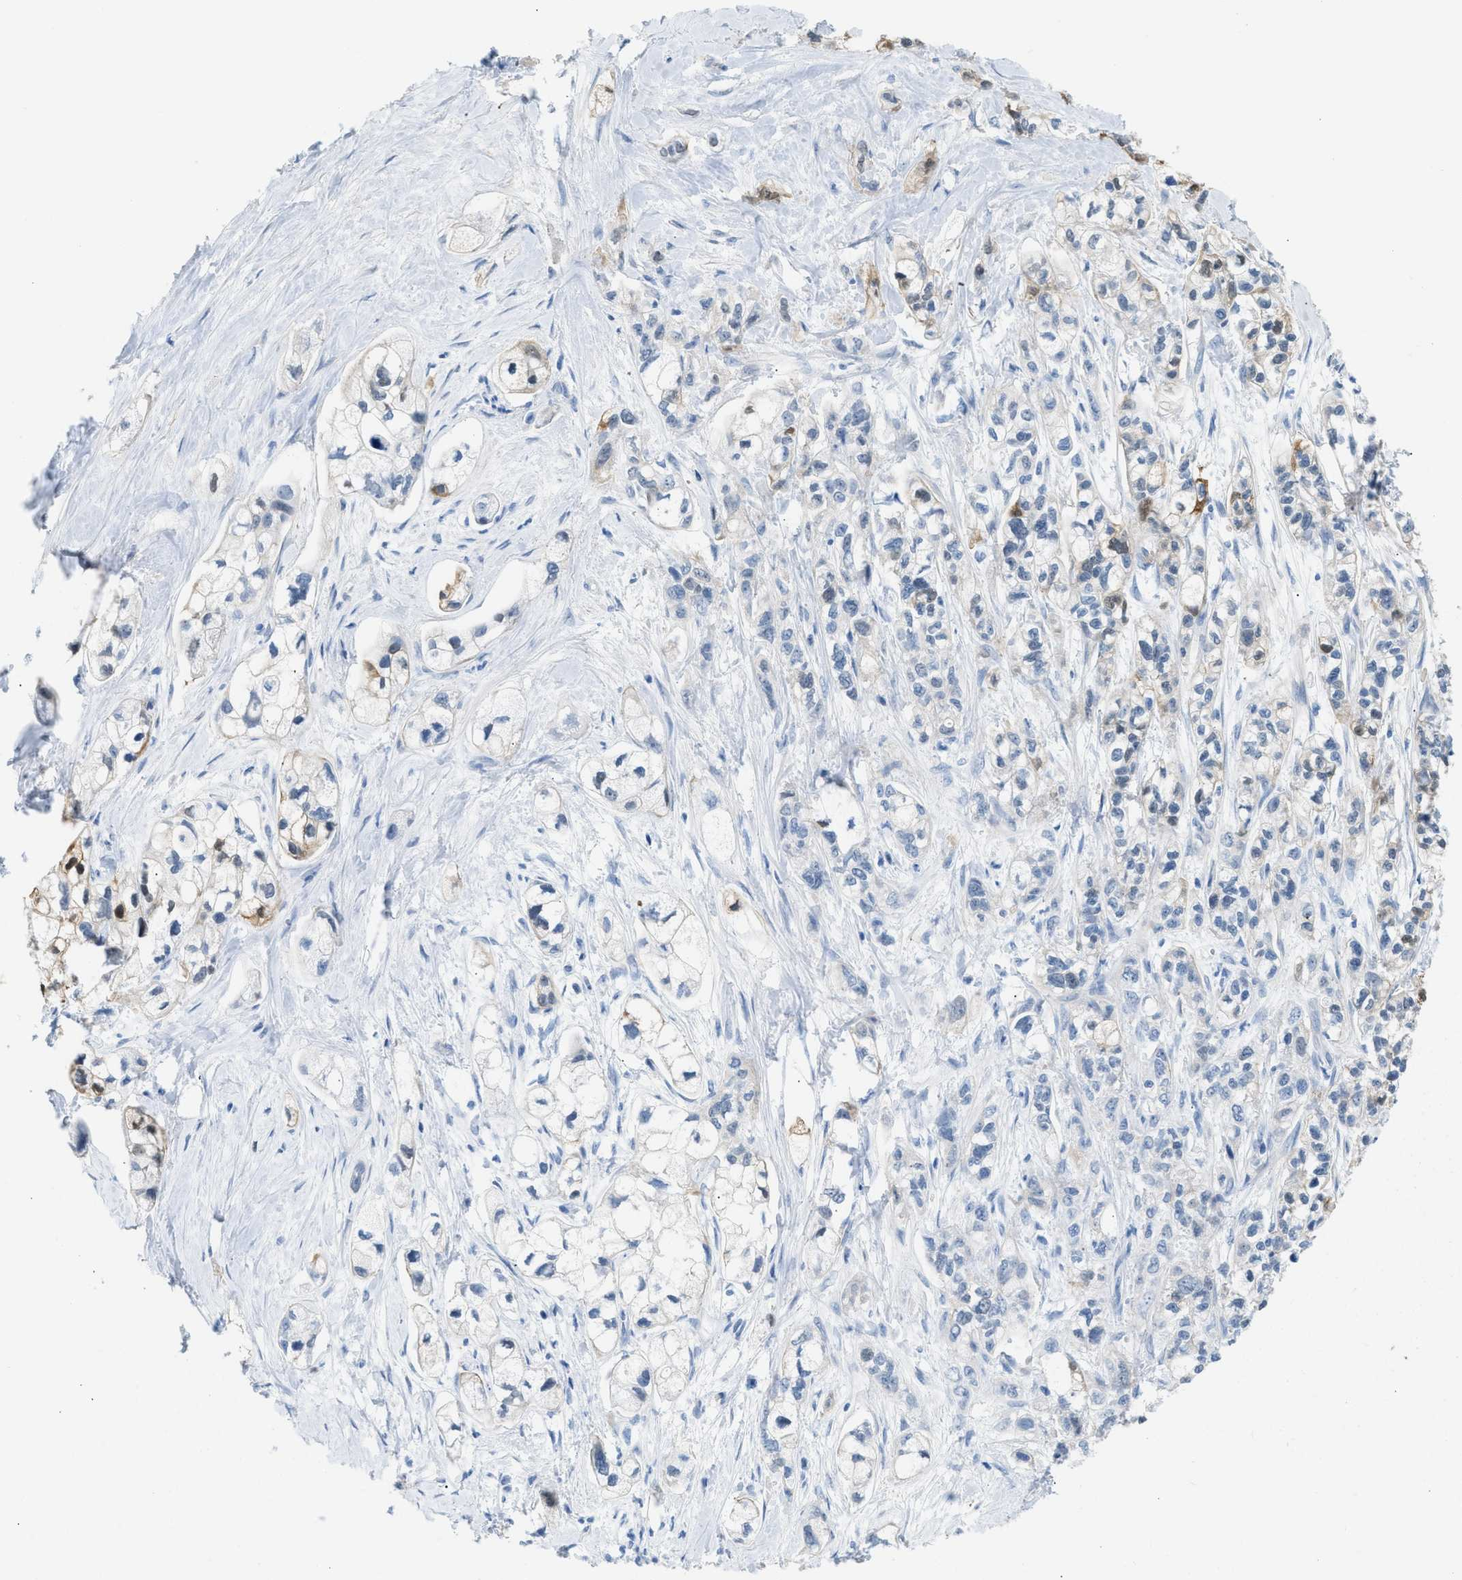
{"staining": {"intensity": "weak", "quantity": "<25%", "location": "cytoplasmic/membranous"}, "tissue": "pancreatic cancer", "cell_type": "Tumor cells", "image_type": "cancer", "snomed": [{"axis": "morphology", "description": "Adenocarcinoma, NOS"}, {"axis": "topography", "description": "Pancreas"}], "caption": "Histopathology image shows no protein staining in tumor cells of pancreatic cancer (adenocarcinoma) tissue.", "gene": "SPAM1", "patient": {"sex": "male", "age": 74}}